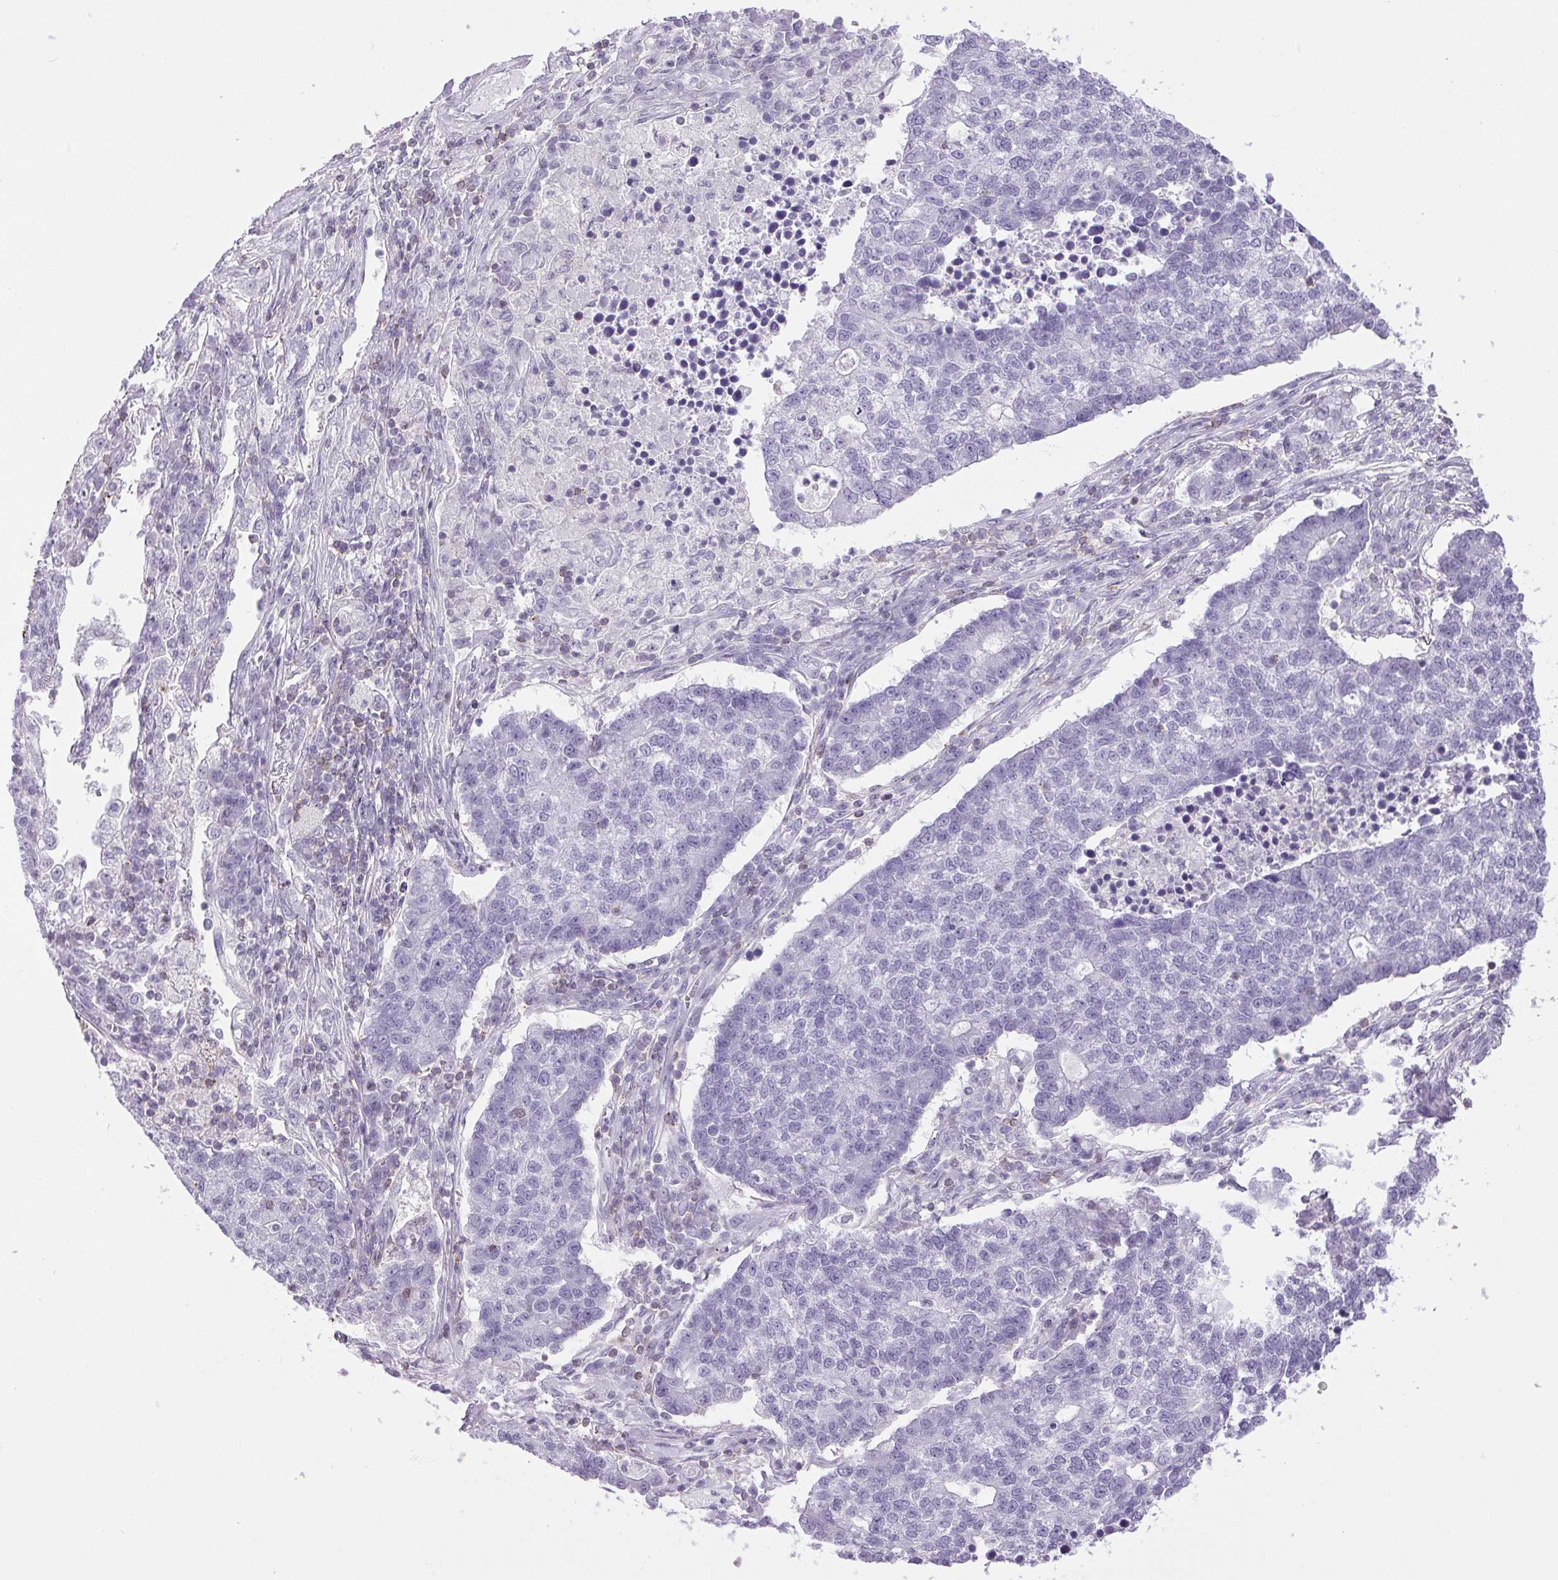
{"staining": {"intensity": "negative", "quantity": "none", "location": "none"}, "tissue": "lung cancer", "cell_type": "Tumor cells", "image_type": "cancer", "snomed": [{"axis": "morphology", "description": "Adenocarcinoma, NOS"}, {"axis": "topography", "description": "Lung"}], "caption": "High magnification brightfield microscopy of lung cancer (adenocarcinoma) stained with DAB (brown) and counterstained with hematoxylin (blue): tumor cells show no significant expression.", "gene": "S100A2", "patient": {"sex": "male", "age": 57}}